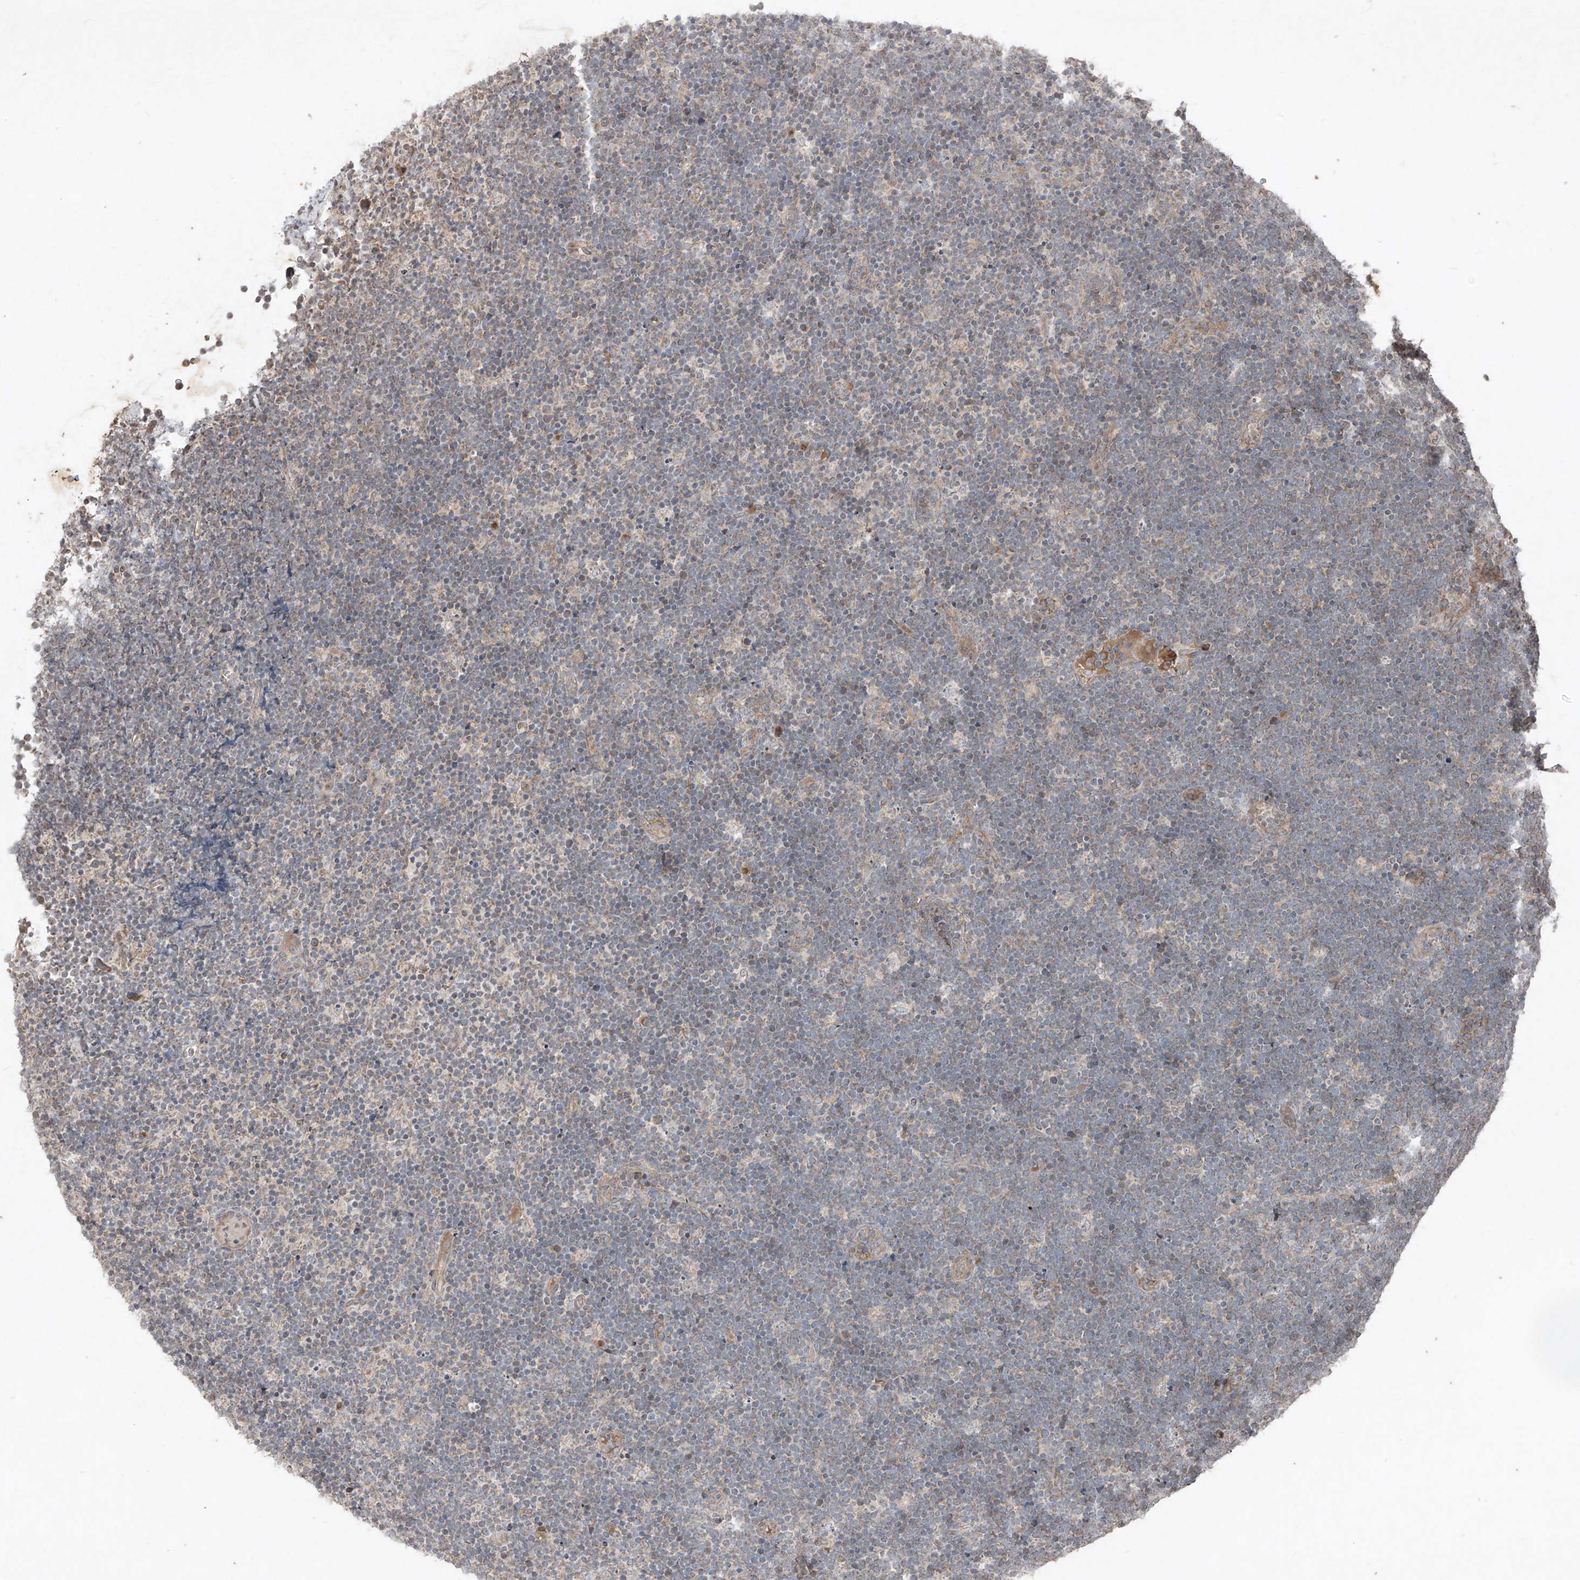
{"staining": {"intensity": "weak", "quantity": "25%-75%", "location": "cytoplasmic/membranous"}, "tissue": "lymphoma", "cell_type": "Tumor cells", "image_type": "cancer", "snomed": [{"axis": "morphology", "description": "Malignant lymphoma, non-Hodgkin's type, High grade"}, {"axis": "topography", "description": "Lymph node"}], "caption": "Immunohistochemistry of malignant lymphoma, non-Hodgkin's type (high-grade) demonstrates low levels of weak cytoplasmic/membranous expression in about 25%-75% of tumor cells.", "gene": "ABCD3", "patient": {"sex": "male", "age": 13}}